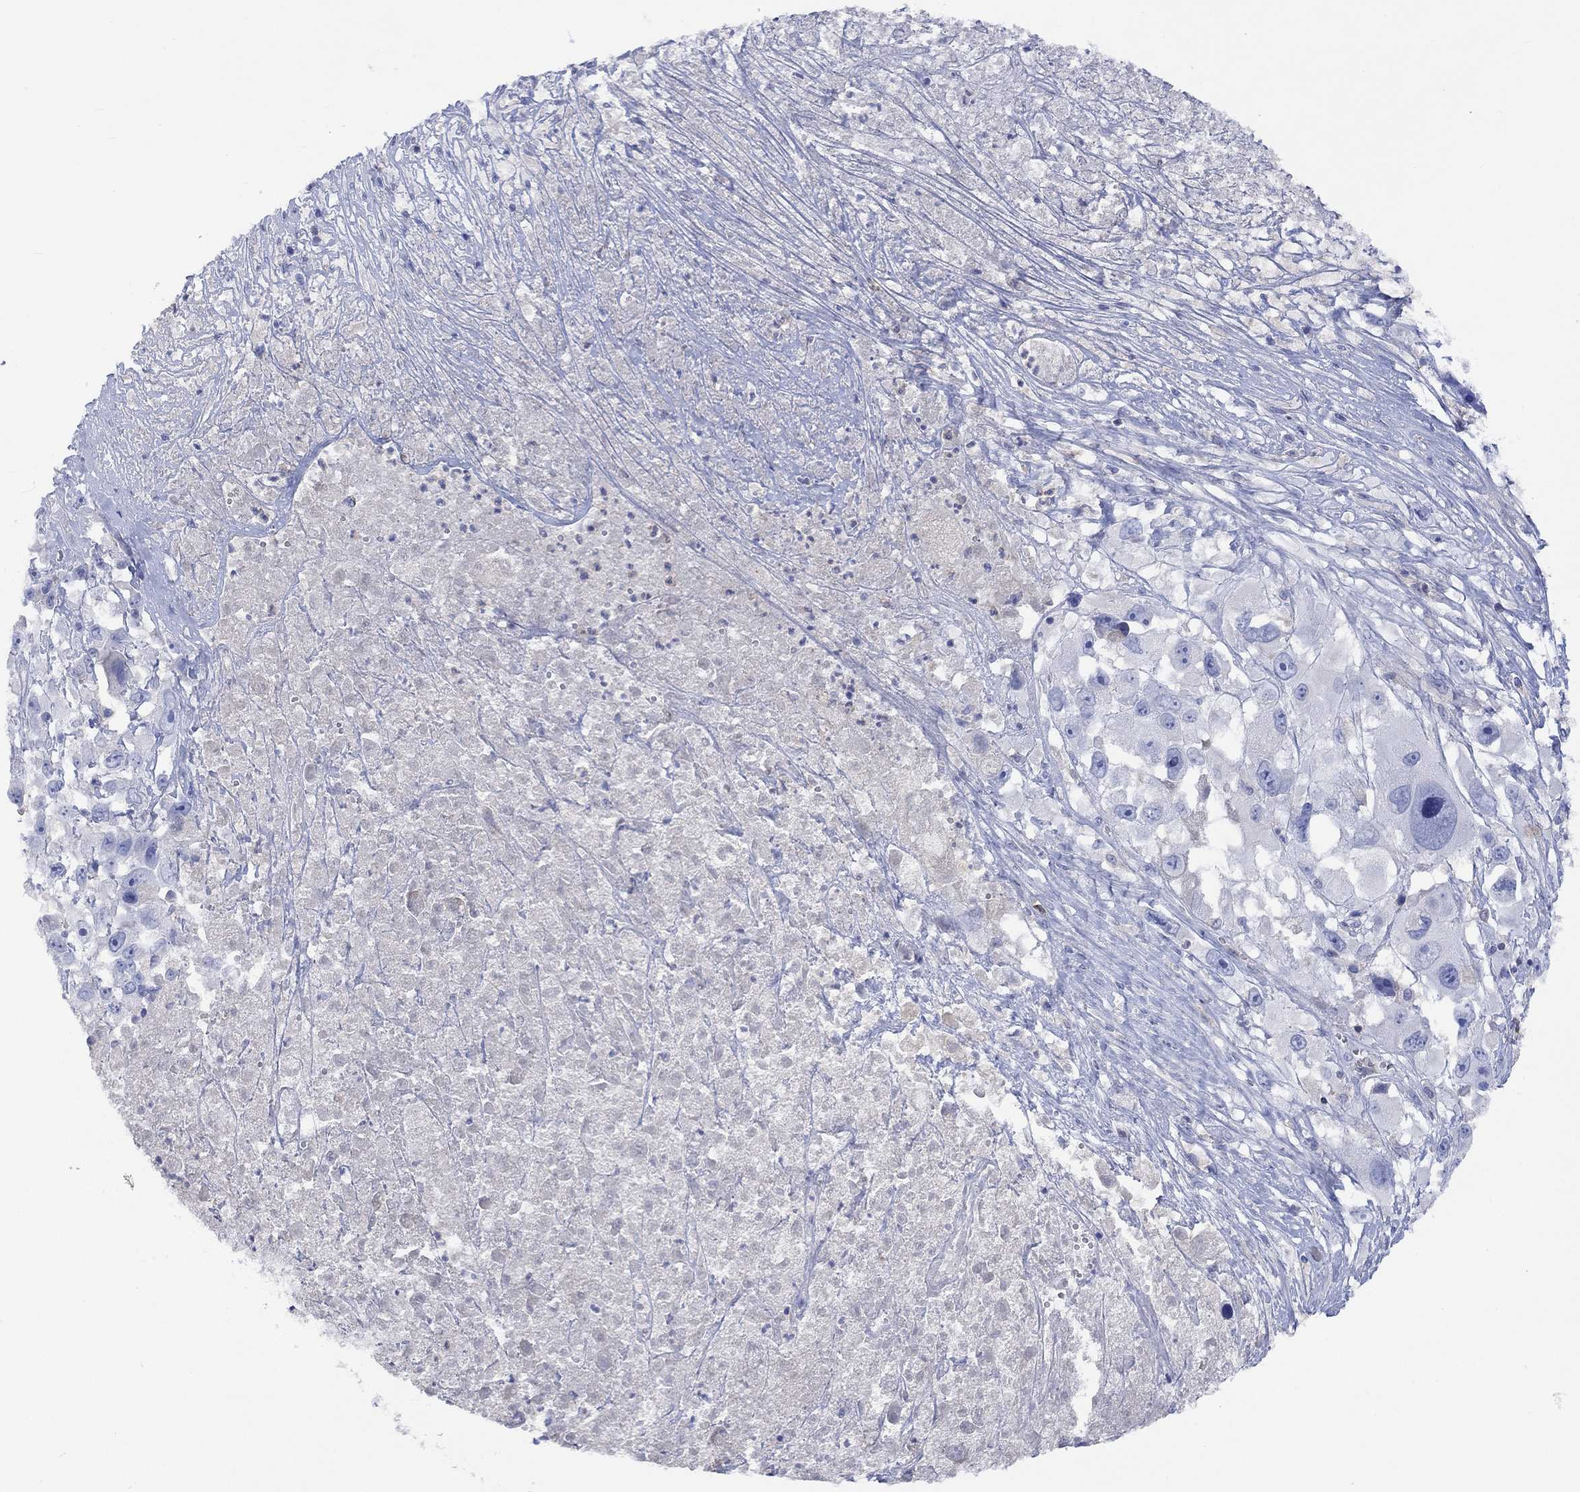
{"staining": {"intensity": "negative", "quantity": "none", "location": "none"}, "tissue": "melanoma", "cell_type": "Tumor cells", "image_type": "cancer", "snomed": [{"axis": "morphology", "description": "Malignant melanoma, Metastatic site"}, {"axis": "topography", "description": "Lymph node"}], "caption": "Immunohistochemistry (IHC) histopathology image of neoplastic tissue: human malignant melanoma (metastatic site) stained with DAB demonstrates no significant protein expression in tumor cells.", "gene": "GCM1", "patient": {"sex": "male", "age": 50}}